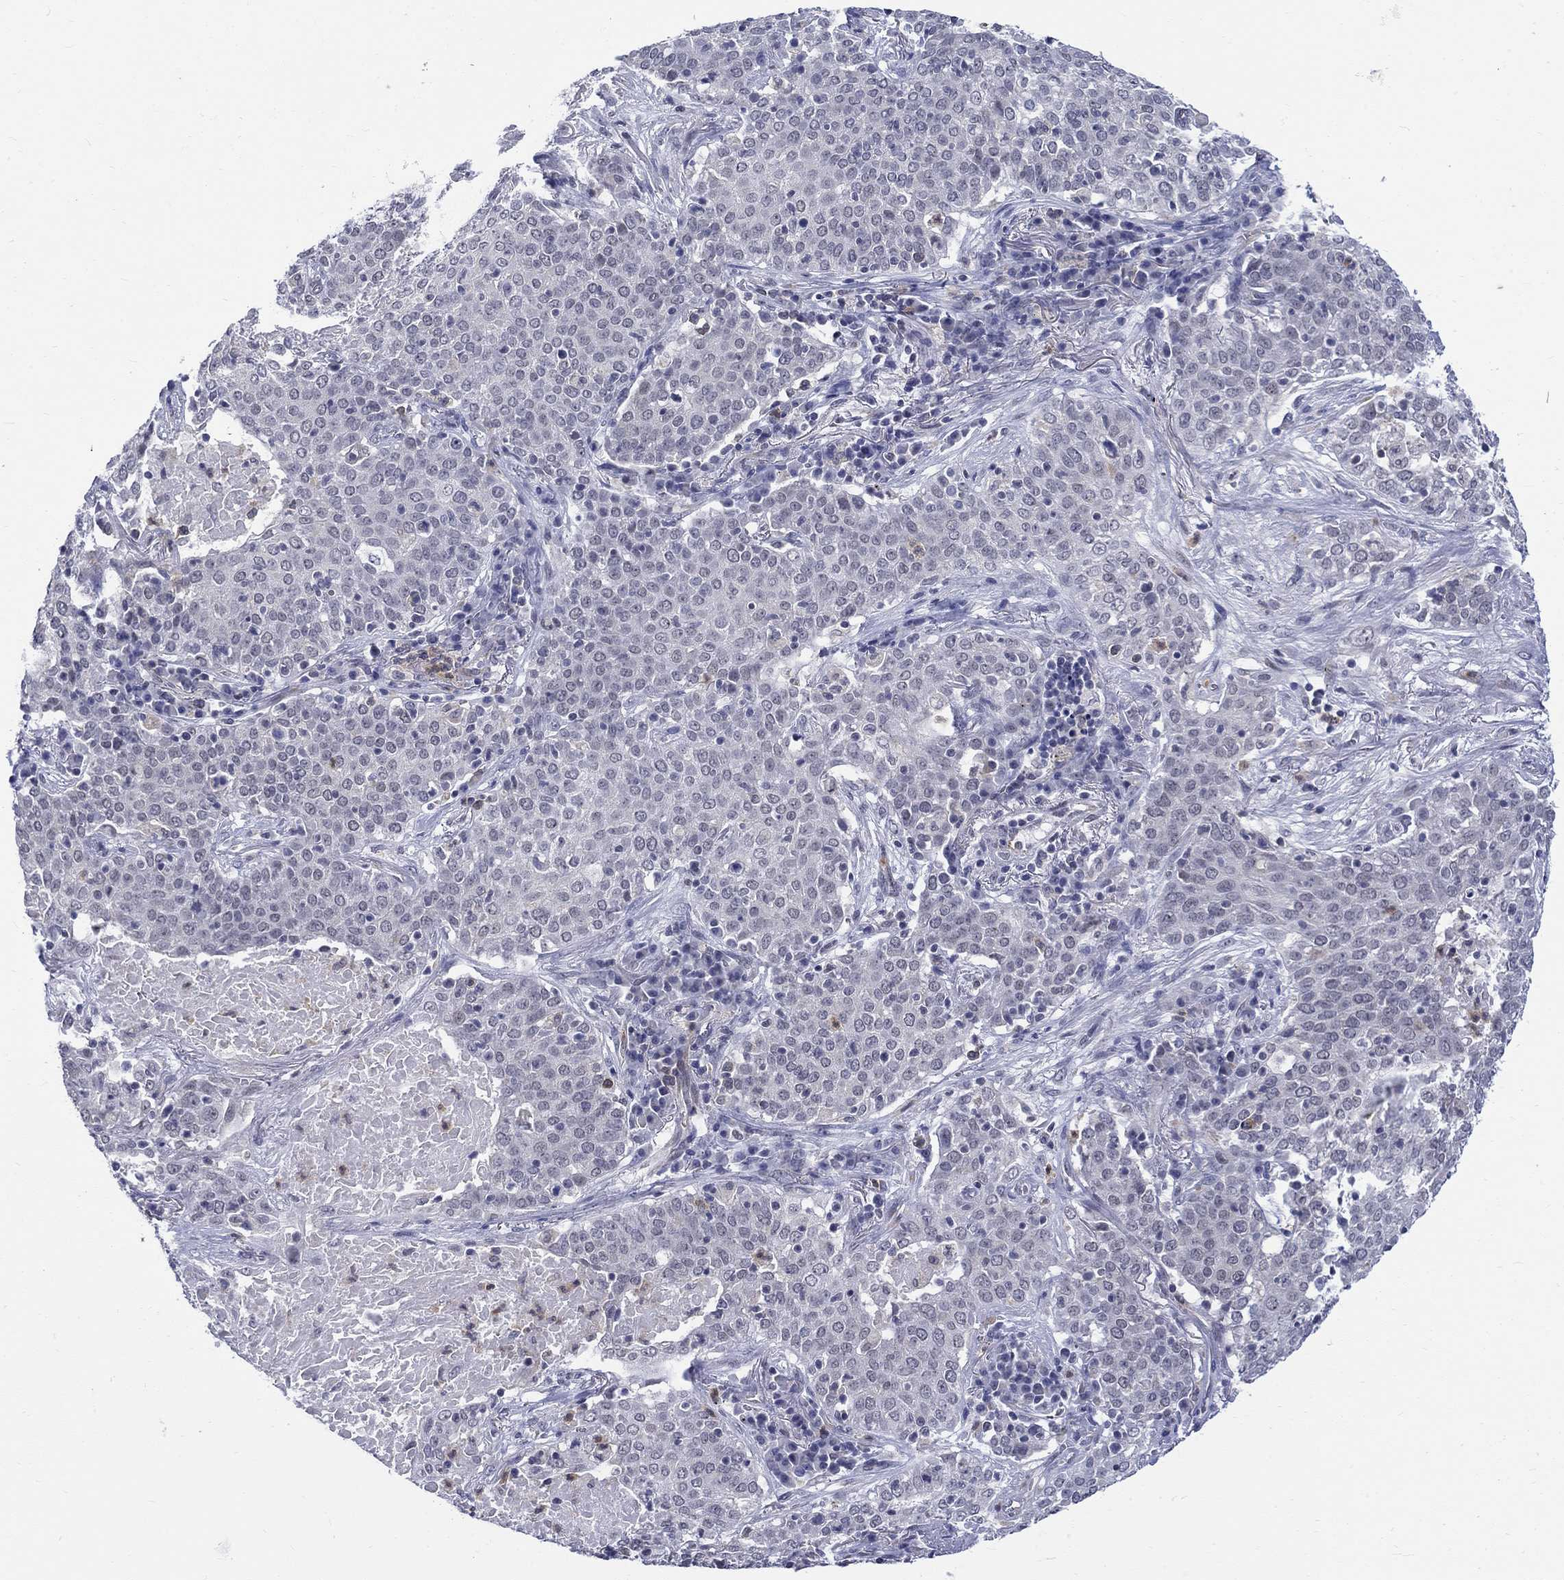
{"staining": {"intensity": "negative", "quantity": "none", "location": "none"}, "tissue": "lung cancer", "cell_type": "Tumor cells", "image_type": "cancer", "snomed": [{"axis": "morphology", "description": "Squamous cell carcinoma, NOS"}, {"axis": "topography", "description": "Lung"}], "caption": "IHC histopathology image of neoplastic tissue: lung cancer stained with DAB exhibits no significant protein positivity in tumor cells.", "gene": "ST6GALNAC1", "patient": {"sex": "male", "age": 82}}